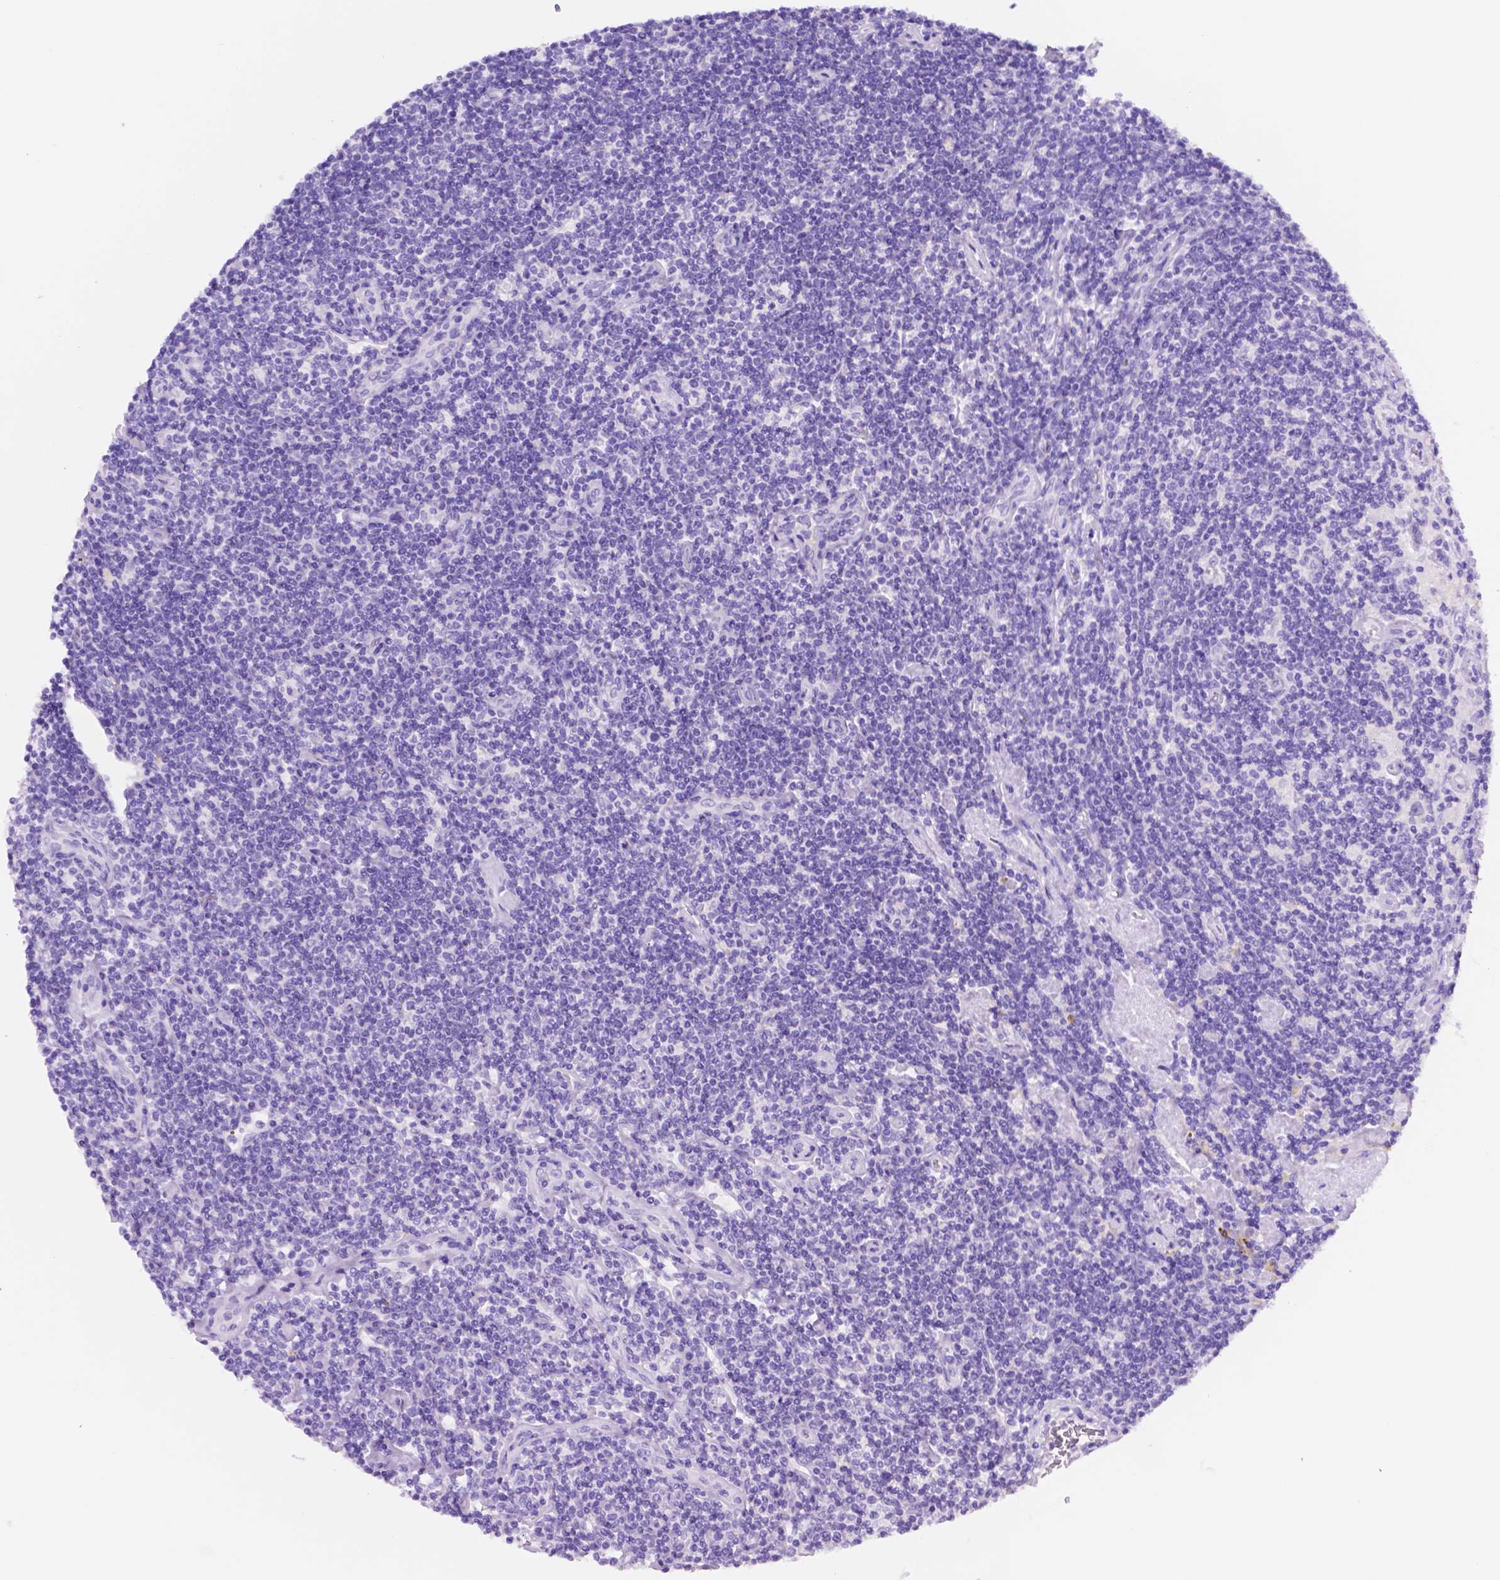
{"staining": {"intensity": "negative", "quantity": "none", "location": "none"}, "tissue": "lymphoma", "cell_type": "Tumor cells", "image_type": "cancer", "snomed": [{"axis": "morphology", "description": "Hodgkin's disease, NOS"}, {"axis": "topography", "description": "Lymph node"}], "caption": "This is an immunohistochemistry (IHC) micrograph of human lymphoma. There is no staining in tumor cells.", "gene": "FOXB2", "patient": {"sex": "male", "age": 40}}